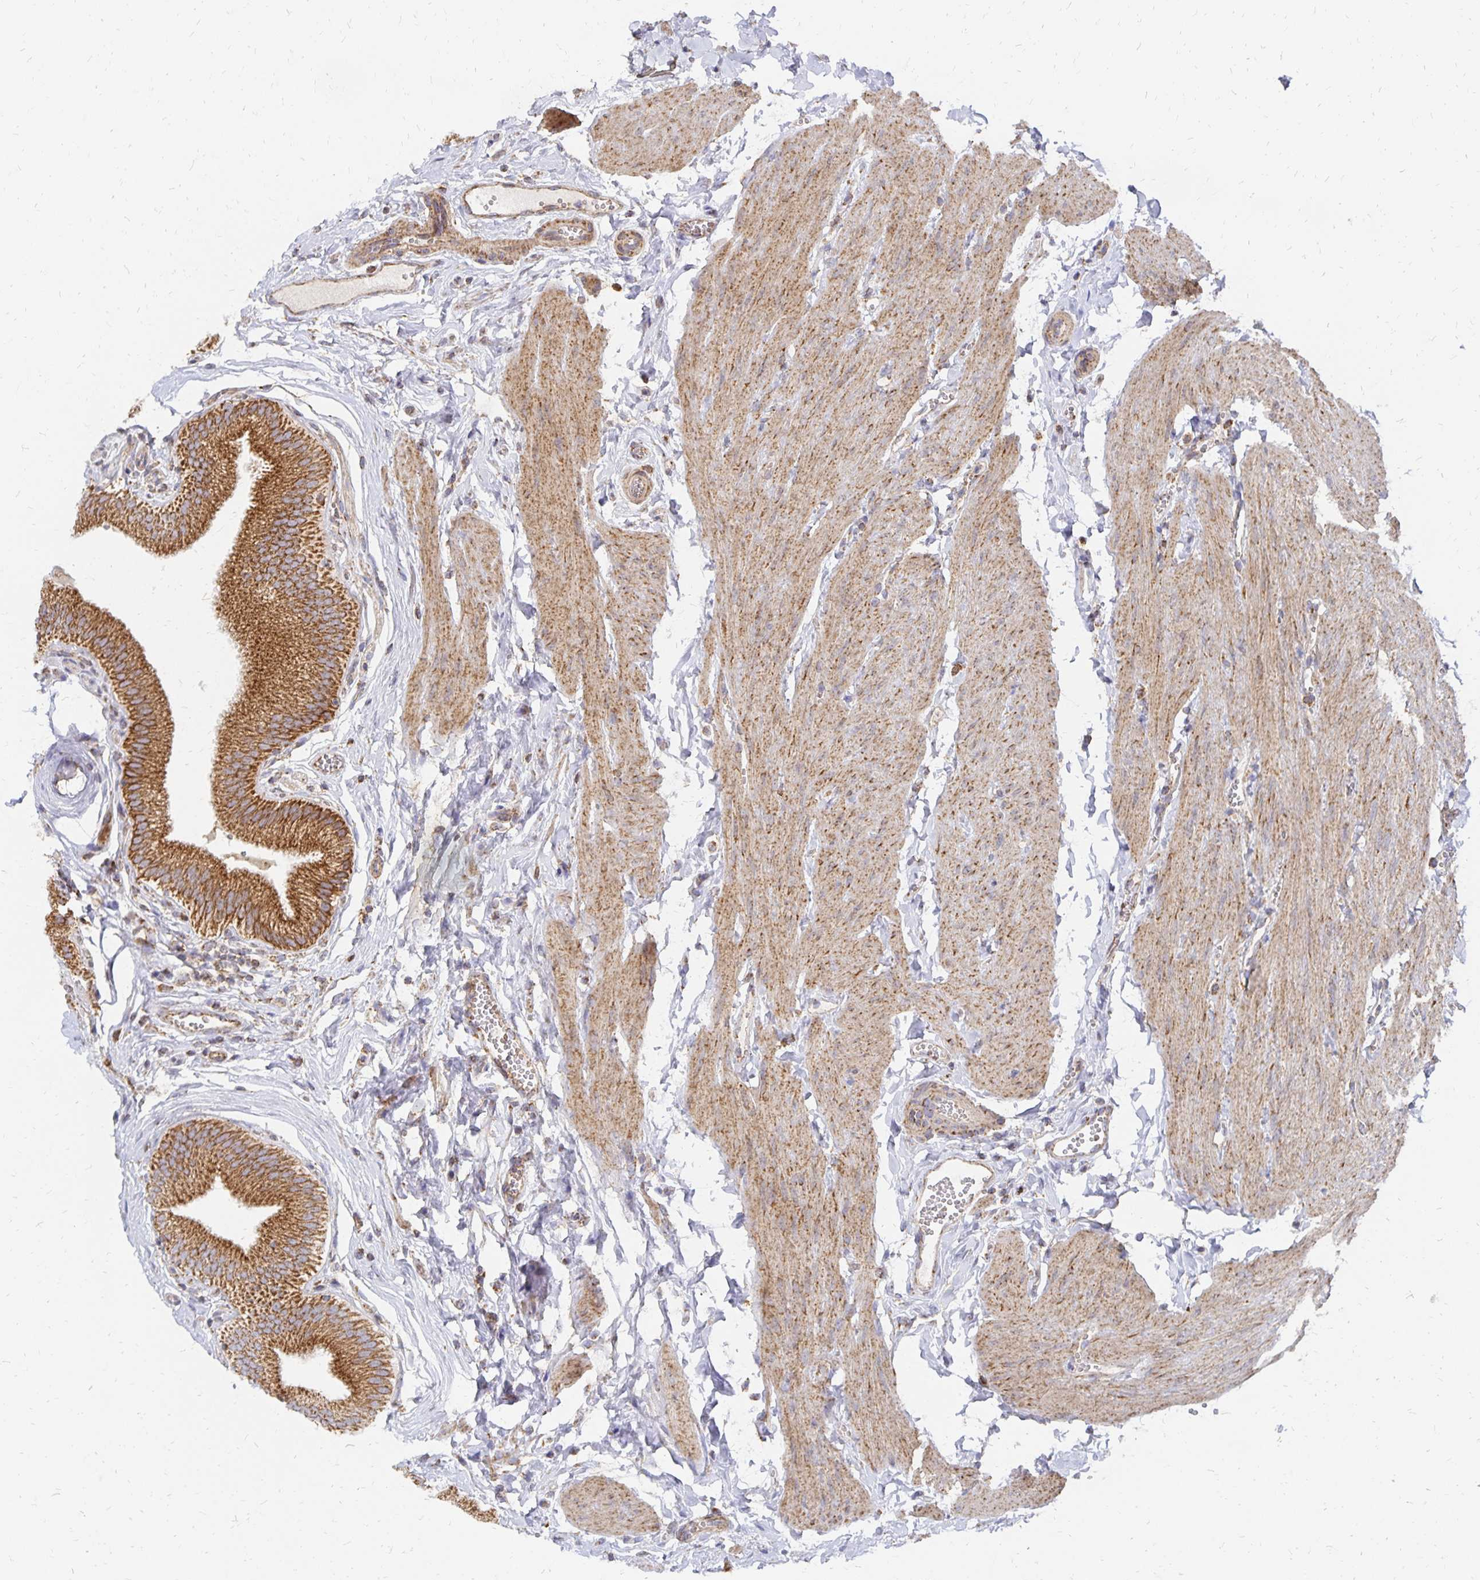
{"staining": {"intensity": "strong", "quantity": ">75%", "location": "cytoplasmic/membranous"}, "tissue": "gallbladder", "cell_type": "Glandular cells", "image_type": "normal", "snomed": [{"axis": "morphology", "description": "Normal tissue, NOS"}, {"axis": "topography", "description": "Gallbladder"}, {"axis": "topography", "description": "Peripheral nerve tissue"}], "caption": "Immunohistochemistry (IHC) staining of normal gallbladder, which displays high levels of strong cytoplasmic/membranous positivity in about >75% of glandular cells indicating strong cytoplasmic/membranous protein staining. The staining was performed using DAB (3,3'-diaminobenzidine) (brown) for protein detection and nuclei were counterstained in hematoxylin (blue).", "gene": "STOML2", "patient": {"sex": "male", "age": 17}}